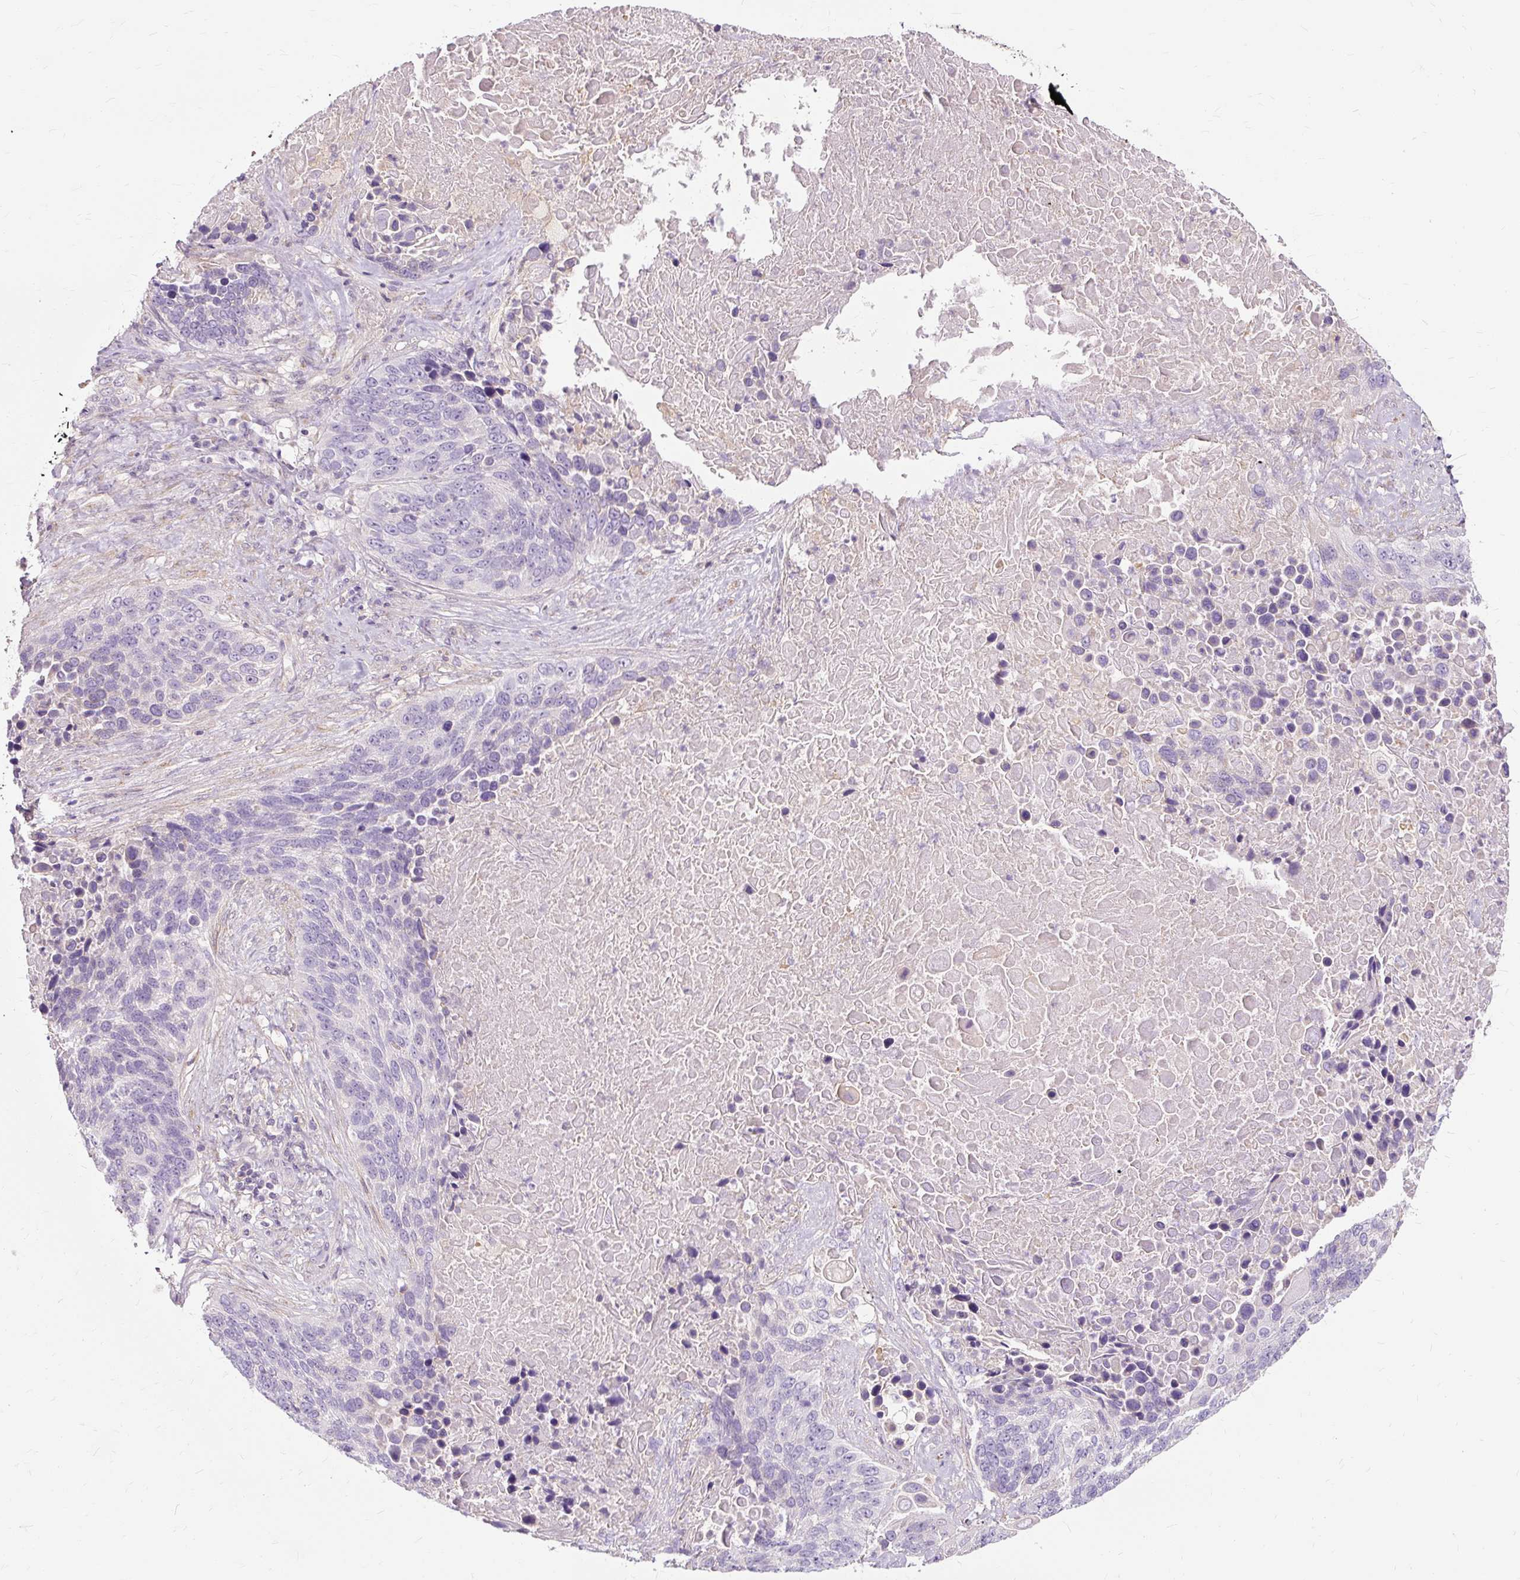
{"staining": {"intensity": "negative", "quantity": "none", "location": "none"}, "tissue": "lung cancer", "cell_type": "Tumor cells", "image_type": "cancer", "snomed": [{"axis": "morphology", "description": "Squamous cell carcinoma, NOS"}, {"axis": "topography", "description": "Lung"}], "caption": "IHC of lung squamous cell carcinoma exhibits no staining in tumor cells.", "gene": "TSPAN8", "patient": {"sex": "male", "age": 66}}